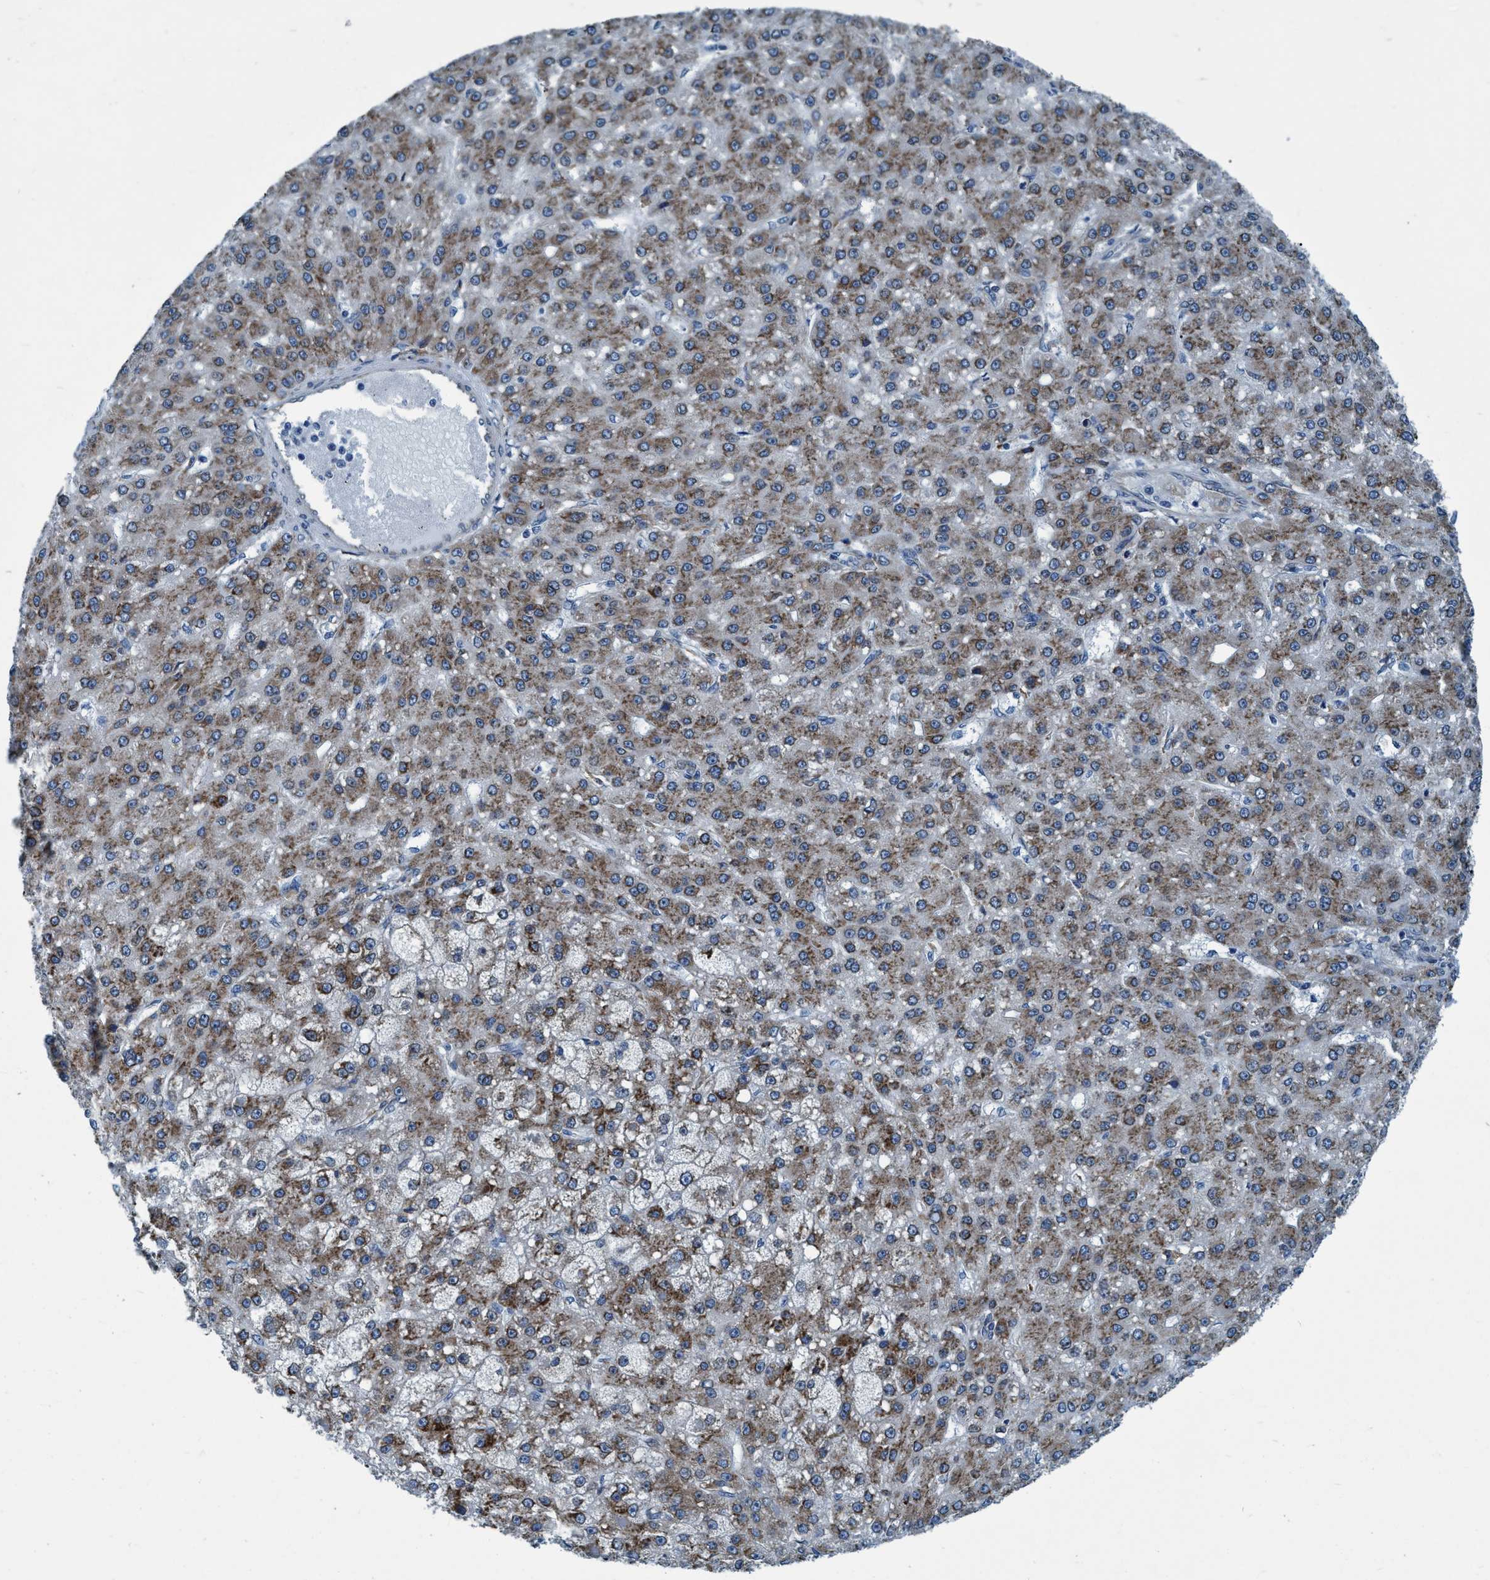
{"staining": {"intensity": "moderate", "quantity": "25%-75%", "location": "cytoplasmic/membranous"}, "tissue": "liver cancer", "cell_type": "Tumor cells", "image_type": "cancer", "snomed": [{"axis": "morphology", "description": "Carcinoma, Hepatocellular, NOS"}, {"axis": "topography", "description": "Liver"}], "caption": "The histopathology image demonstrates a brown stain indicating the presence of a protein in the cytoplasmic/membranous of tumor cells in liver cancer. (DAB (3,3'-diaminobenzidine) IHC with brightfield microscopy, high magnification).", "gene": "ARMC9", "patient": {"sex": "male", "age": 67}}